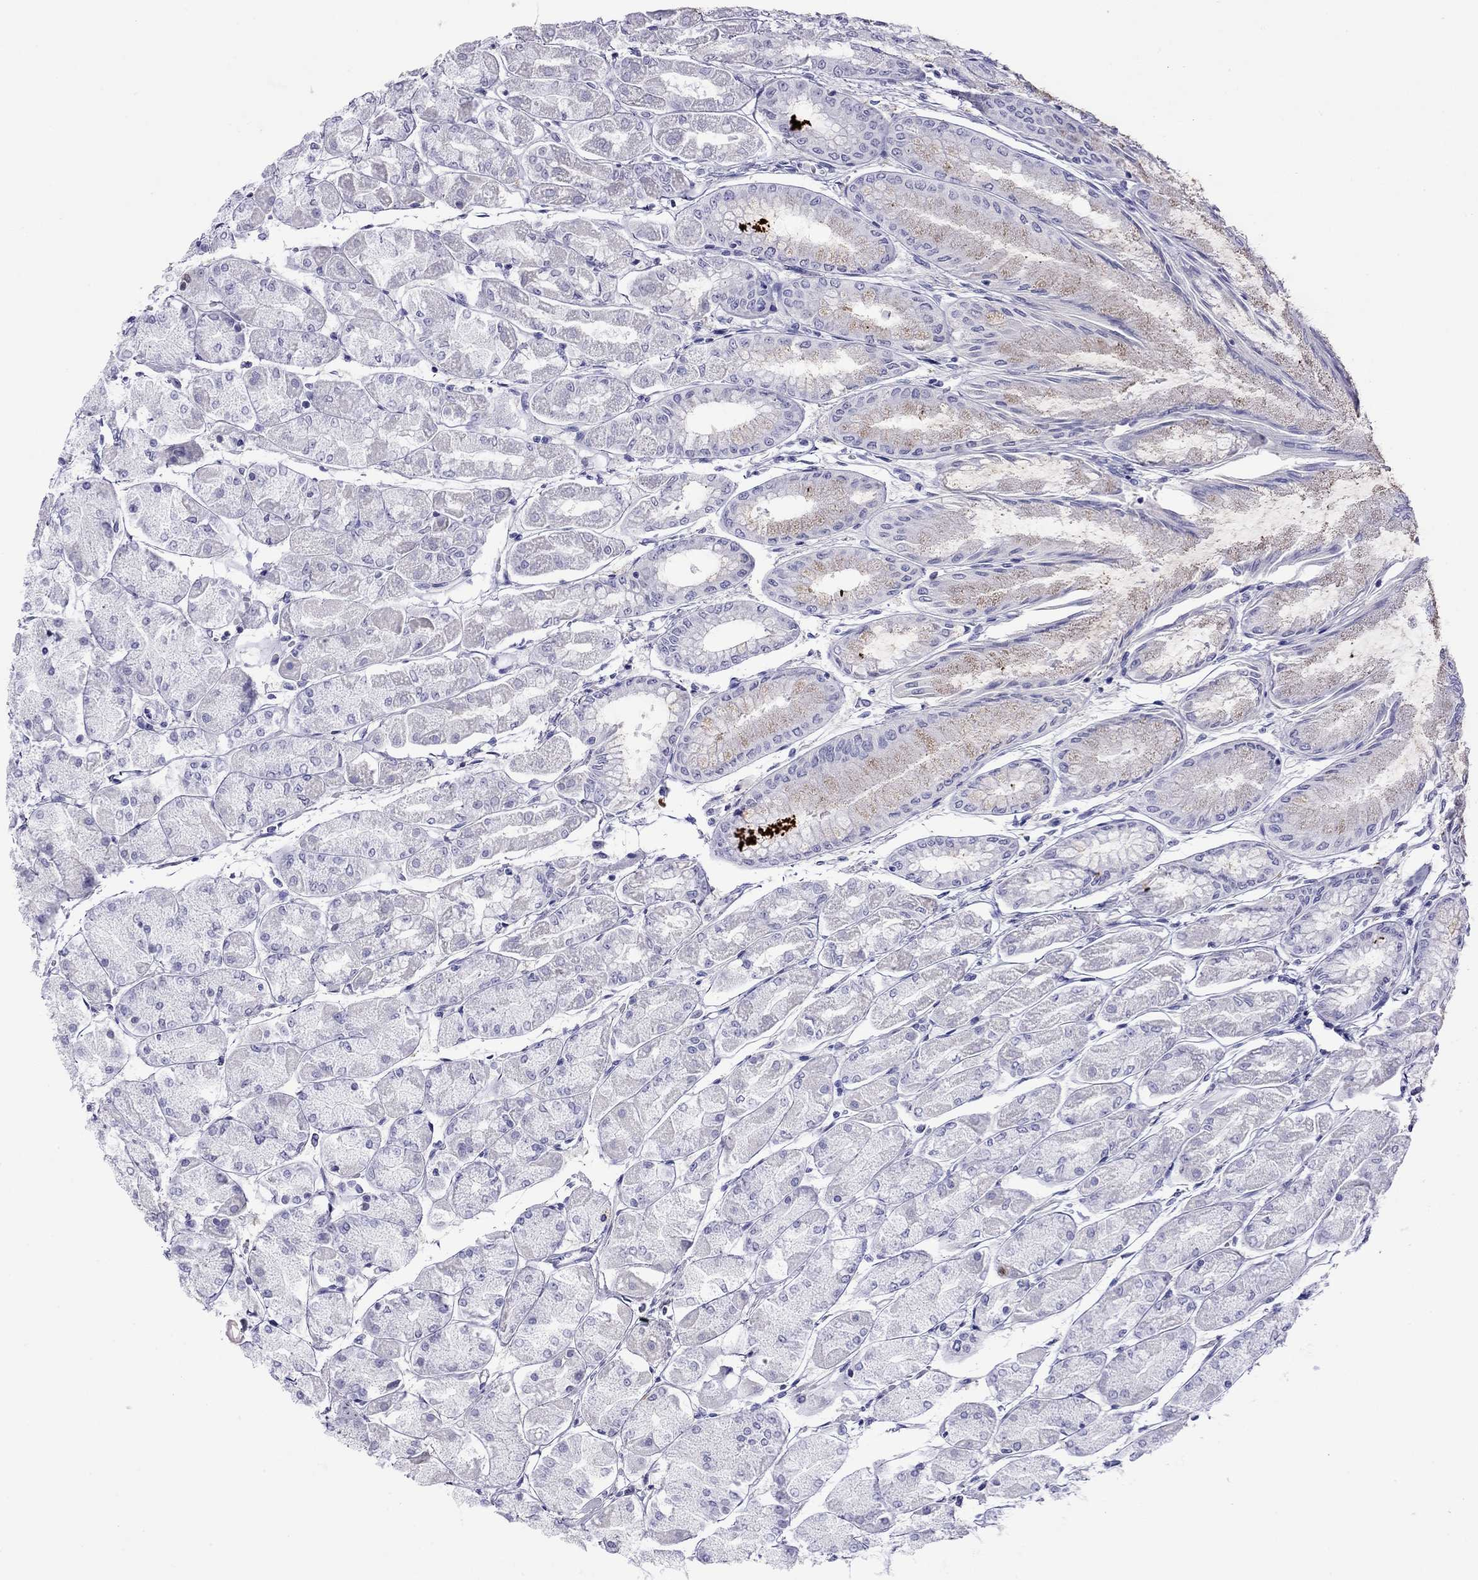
{"staining": {"intensity": "negative", "quantity": "none", "location": "none"}, "tissue": "stomach", "cell_type": "Glandular cells", "image_type": "normal", "snomed": [{"axis": "morphology", "description": "Normal tissue, NOS"}, {"axis": "topography", "description": "Stomach, upper"}], "caption": "DAB immunohistochemical staining of unremarkable stomach demonstrates no significant positivity in glandular cells.", "gene": "SLC30A8", "patient": {"sex": "male", "age": 60}}